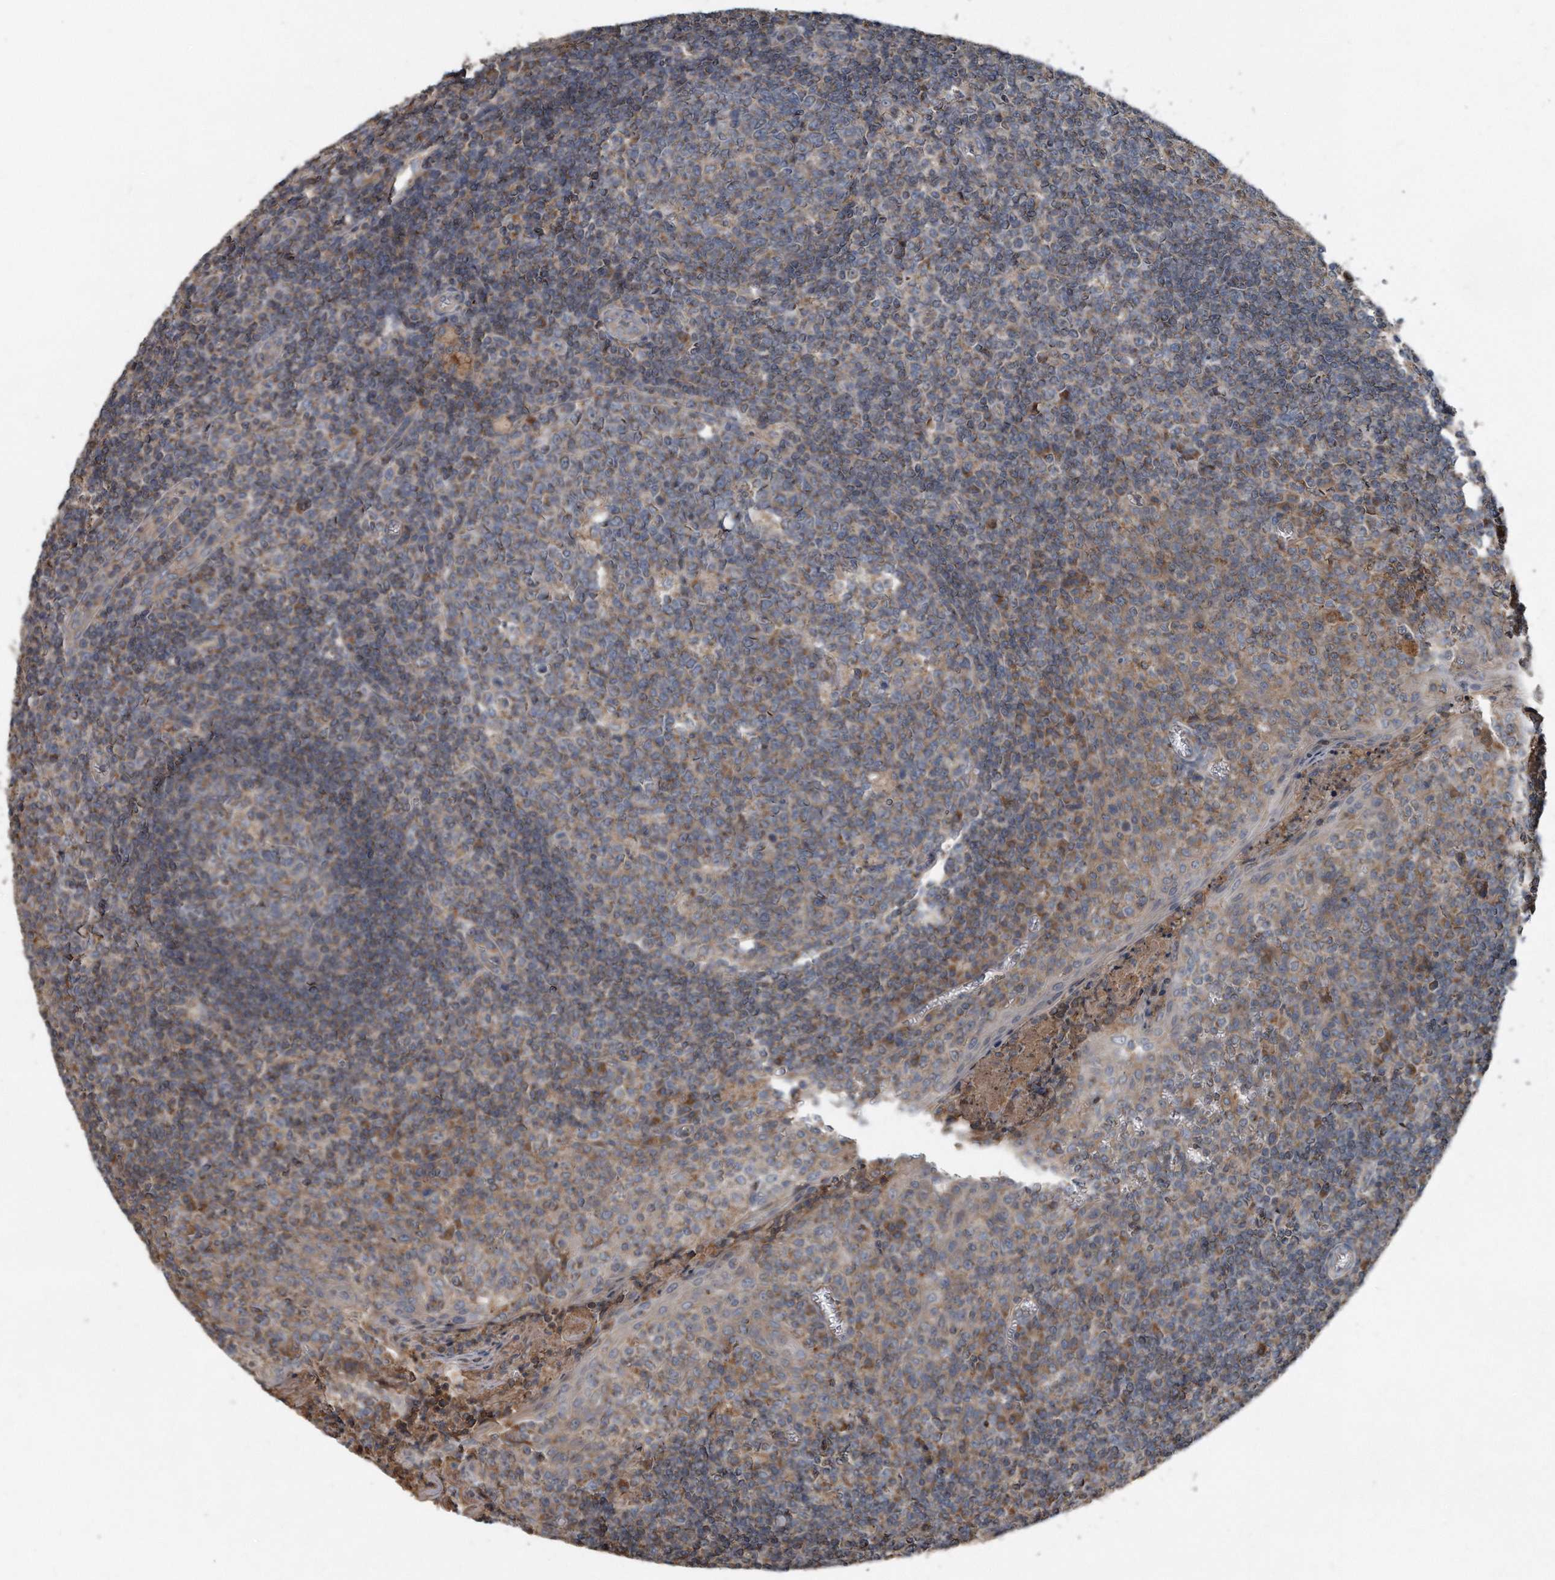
{"staining": {"intensity": "moderate", "quantity": "<25%", "location": "cytoplasmic/membranous"}, "tissue": "tonsil", "cell_type": "Germinal center cells", "image_type": "normal", "snomed": [{"axis": "morphology", "description": "Normal tissue, NOS"}, {"axis": "topography", "description": "Tonsil"}], "caption": "Protein staining of unremarkable tonsil shows moderate cytoplasmic/membranous staining in approximately <25% of germinal center cells.", "gene": "SDHA", "patient": {"sex": "female", "age": 19}}